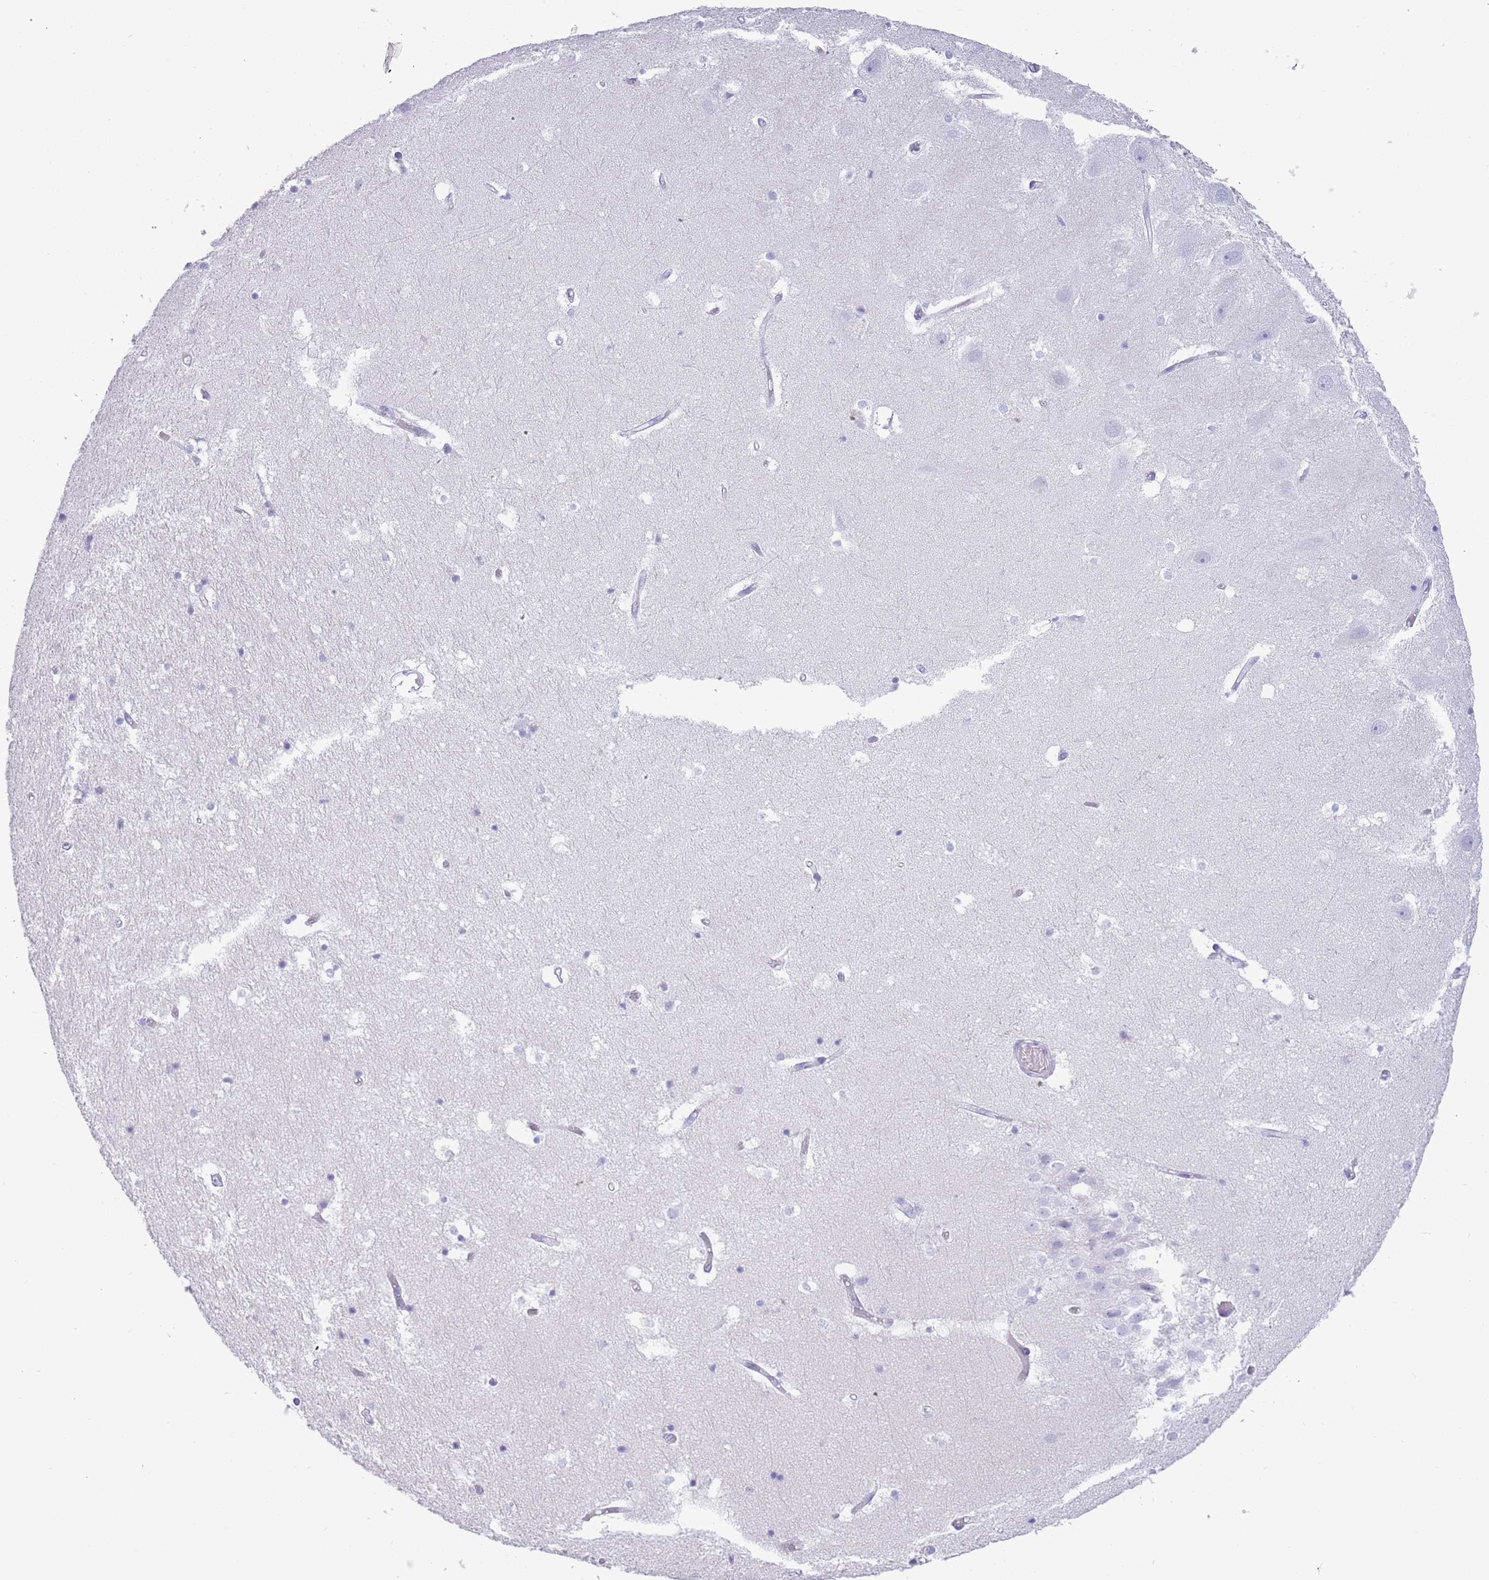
{"staining": {"intensity": "negative", "quantity": "none", "location": "none"}, "tissue": "hippocampus", "cell_type": "Glial cells", "image_type": "normal", "snomed": [{"axis": "morphology", "description": "Normal tissue, NOS"}, {"axis": "topography", "description": "Hippocampus"}], "caption": "This image is of benign hippocampus stained with immunohistochemistry to label a protein in brown with the nuclei are counter-stained blue. There is no staining in glial cells. (DAB immunohistochemistry, high magnification).", "gene": "ACR", "patient": {"sex": "female", "age": 52}}